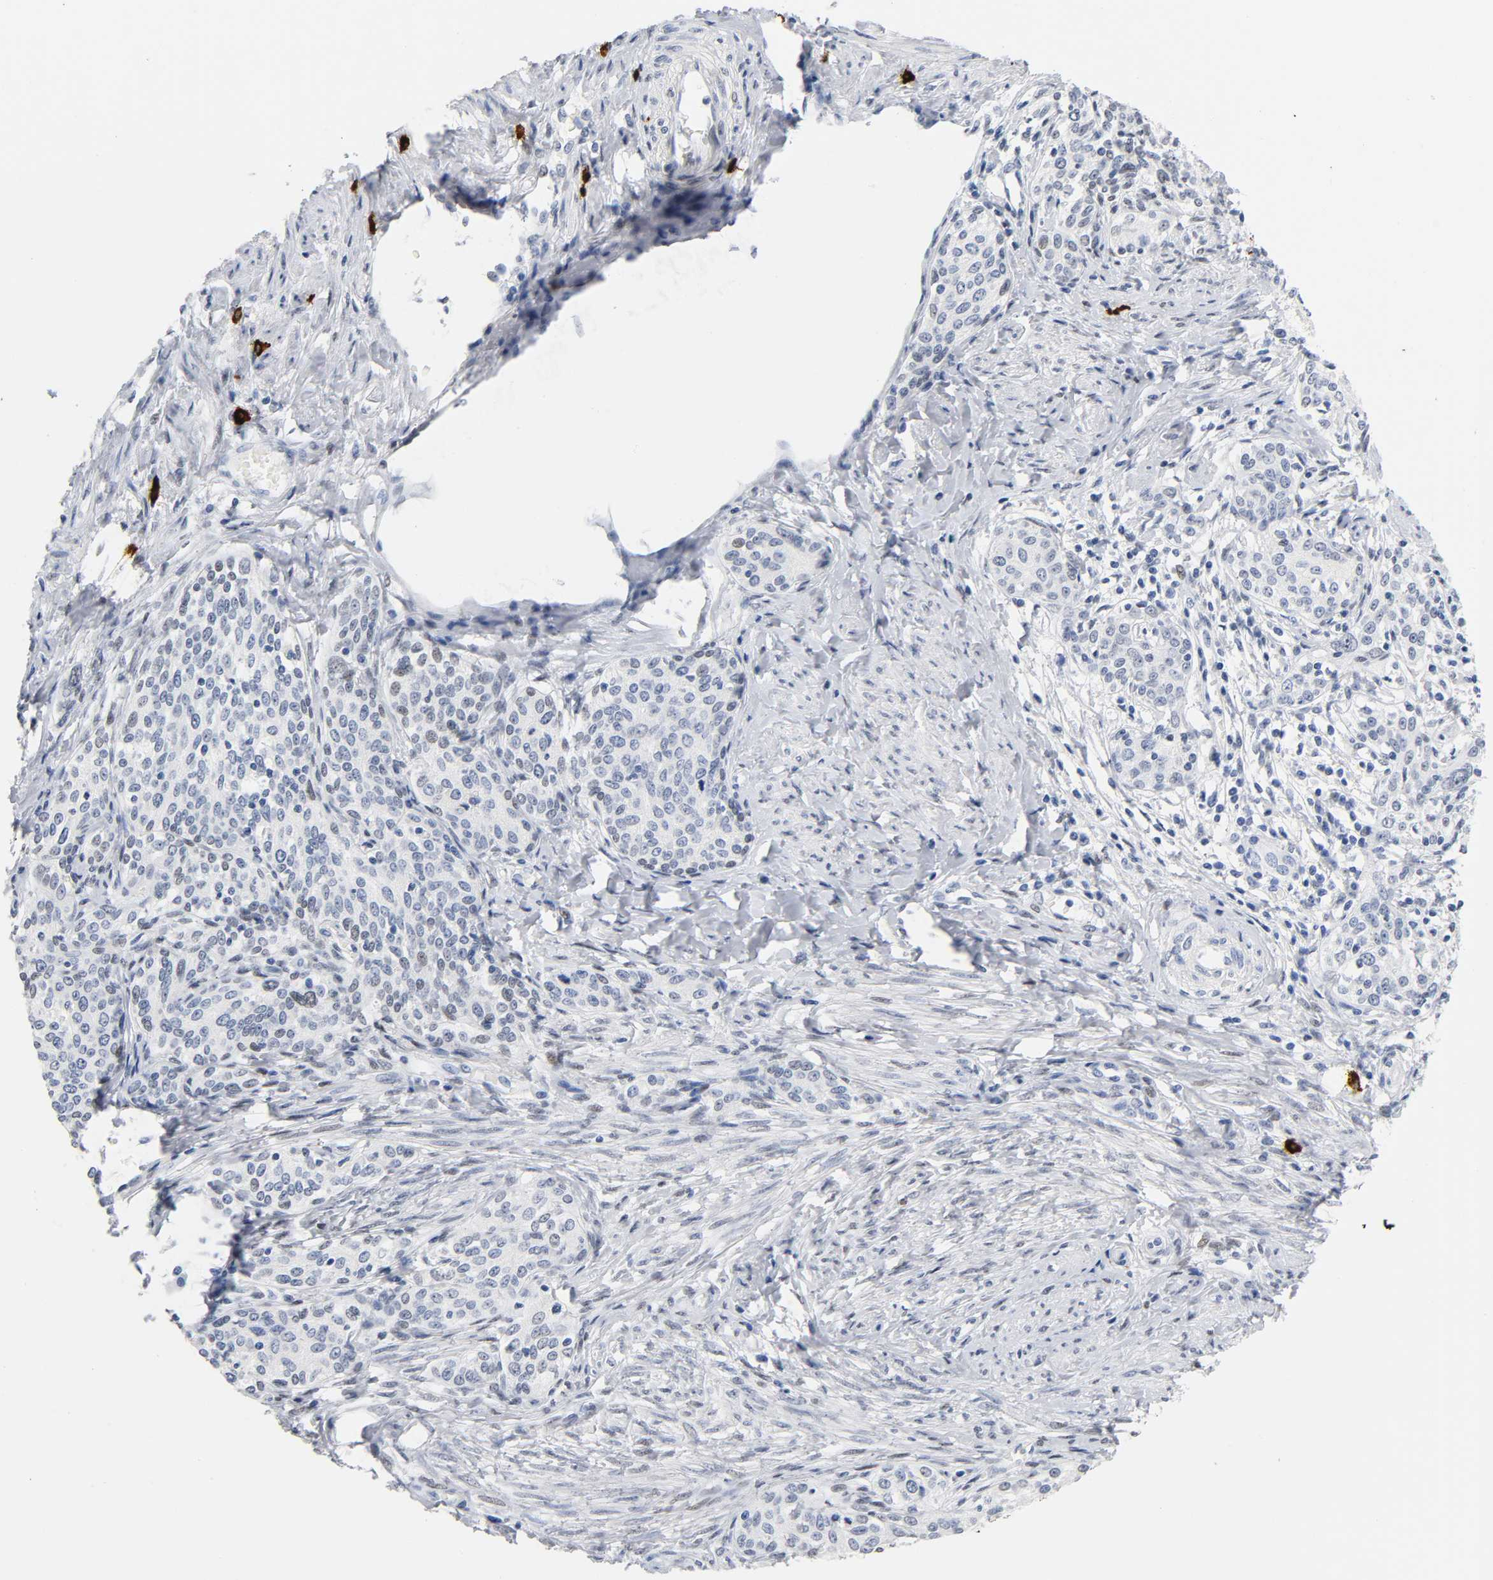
{"staining": {"intensity": "weak", "quantity": "<25%", "location": "nuclear"}, "tissue": "cervical cancer", "cell_type": "Tumor cells", "image_type": "cancer", "snomed": [{"axis": "morphology", "description": "Squamous cell carcinoma, NOS"}, {"axis": "morphology", "description": "Adenocarcinoma, NOS"}, {"axis": "topography", "description": "Cervix"}], "caption": "Human cervical squamous cell carcinoma stained for a protein using immunohistochemistry (IHC) displays no staining in tumor cells.", "gene": "NAB2", "patient": {"sex": "female", "age": 52}}